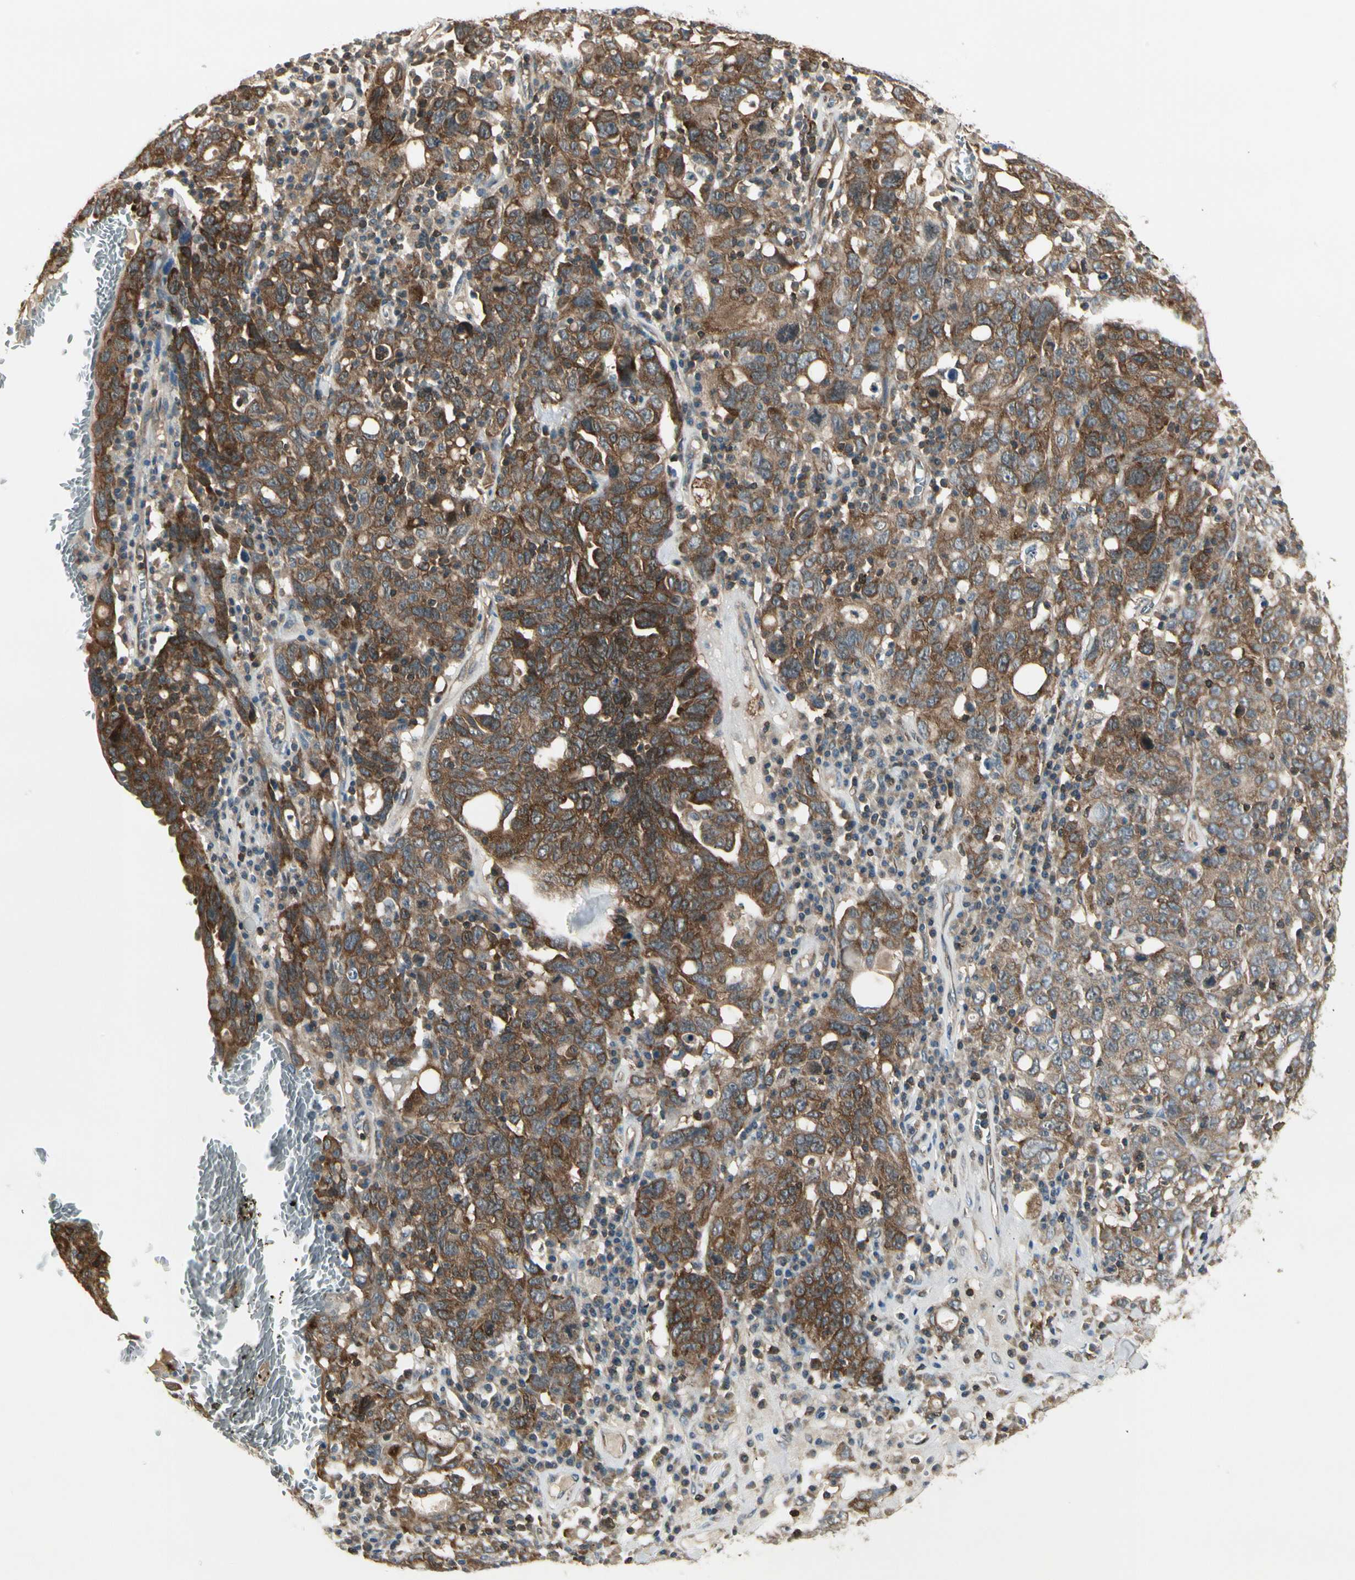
{"staining": {"intensity": "strong", "quantity": ">75%", "location": "cytoplasmic/membranous"}, "tissue": "ovarian cancer", "cell_type": "Tumor cells", "image_type": "cancer", "snomed": [{"axis": "morphology", "description": "Carcinoma, endometroid"}, {"axis": "topography", "description": "Ovary"}], "caption": "Strong cytoplasmic/membranous protein staining is appreciated in about >75% of tumor cells in ovarian cancer (endometroid carcinoma).", "gene": "OXSR1", "patient": {"sex": "female", "age": 62}}